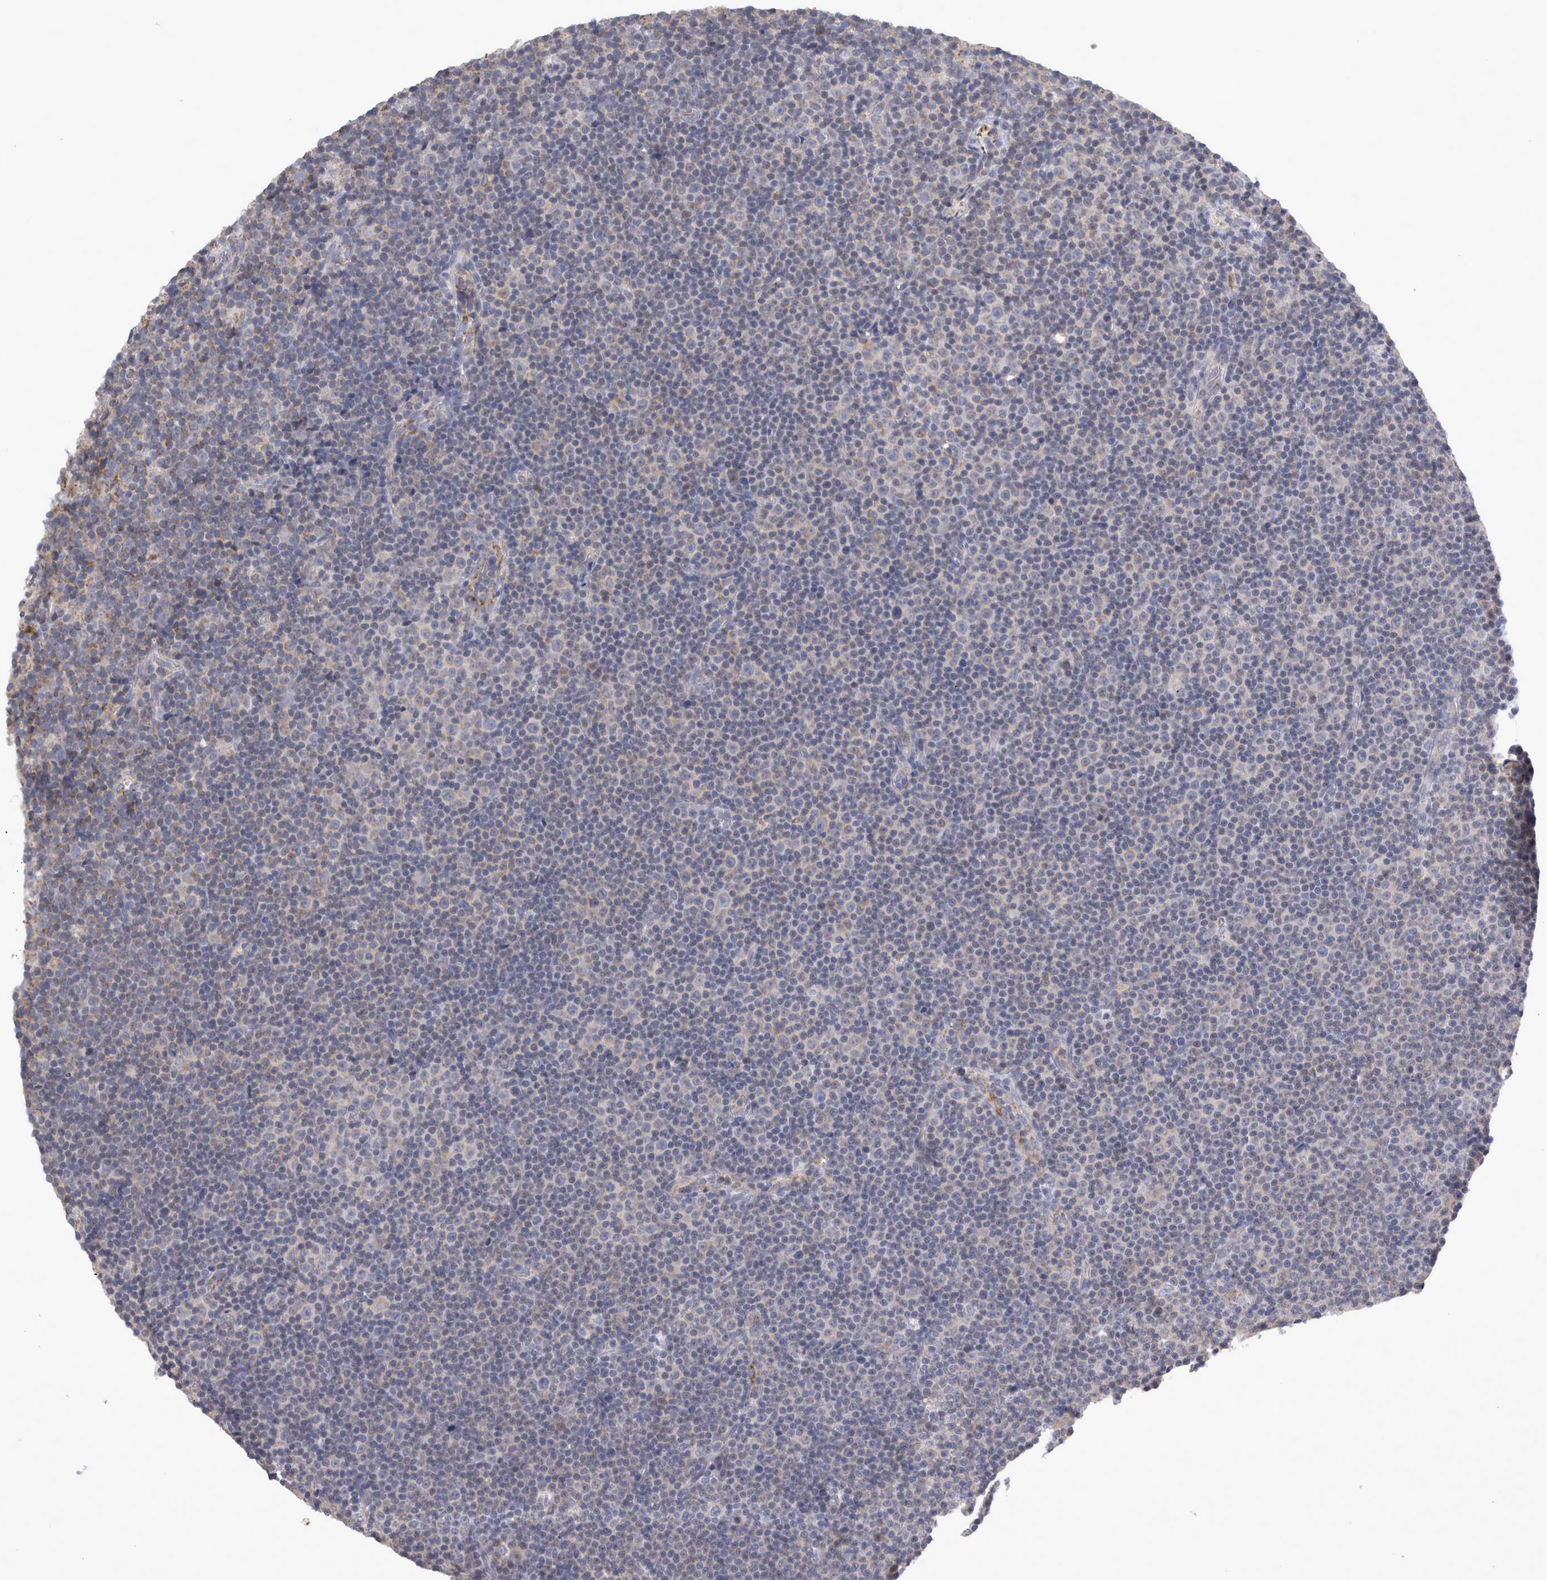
{"staining": {"intensity": "moderate", "quantity": "<25%", "location": "cytoplasmic/membranous"}, "tissue": "lymphoma", "cell_type": "Tumor cells", "image_type": "cancer", "snomed": [{"axis": "morphology", "description": "Malignant lymphoma, non-Hodgkin's type, Low grade"}, {"axis": "topography", "description": "Lymph node"}], "caption": "DAB immunohistochemical staining of lymphoma exhibits moderate cytoplasmic/membranous protein staining in about <25% of tumor cells.", "gene": "TCAP", "patient": {"sex": "female", "age": 67}}